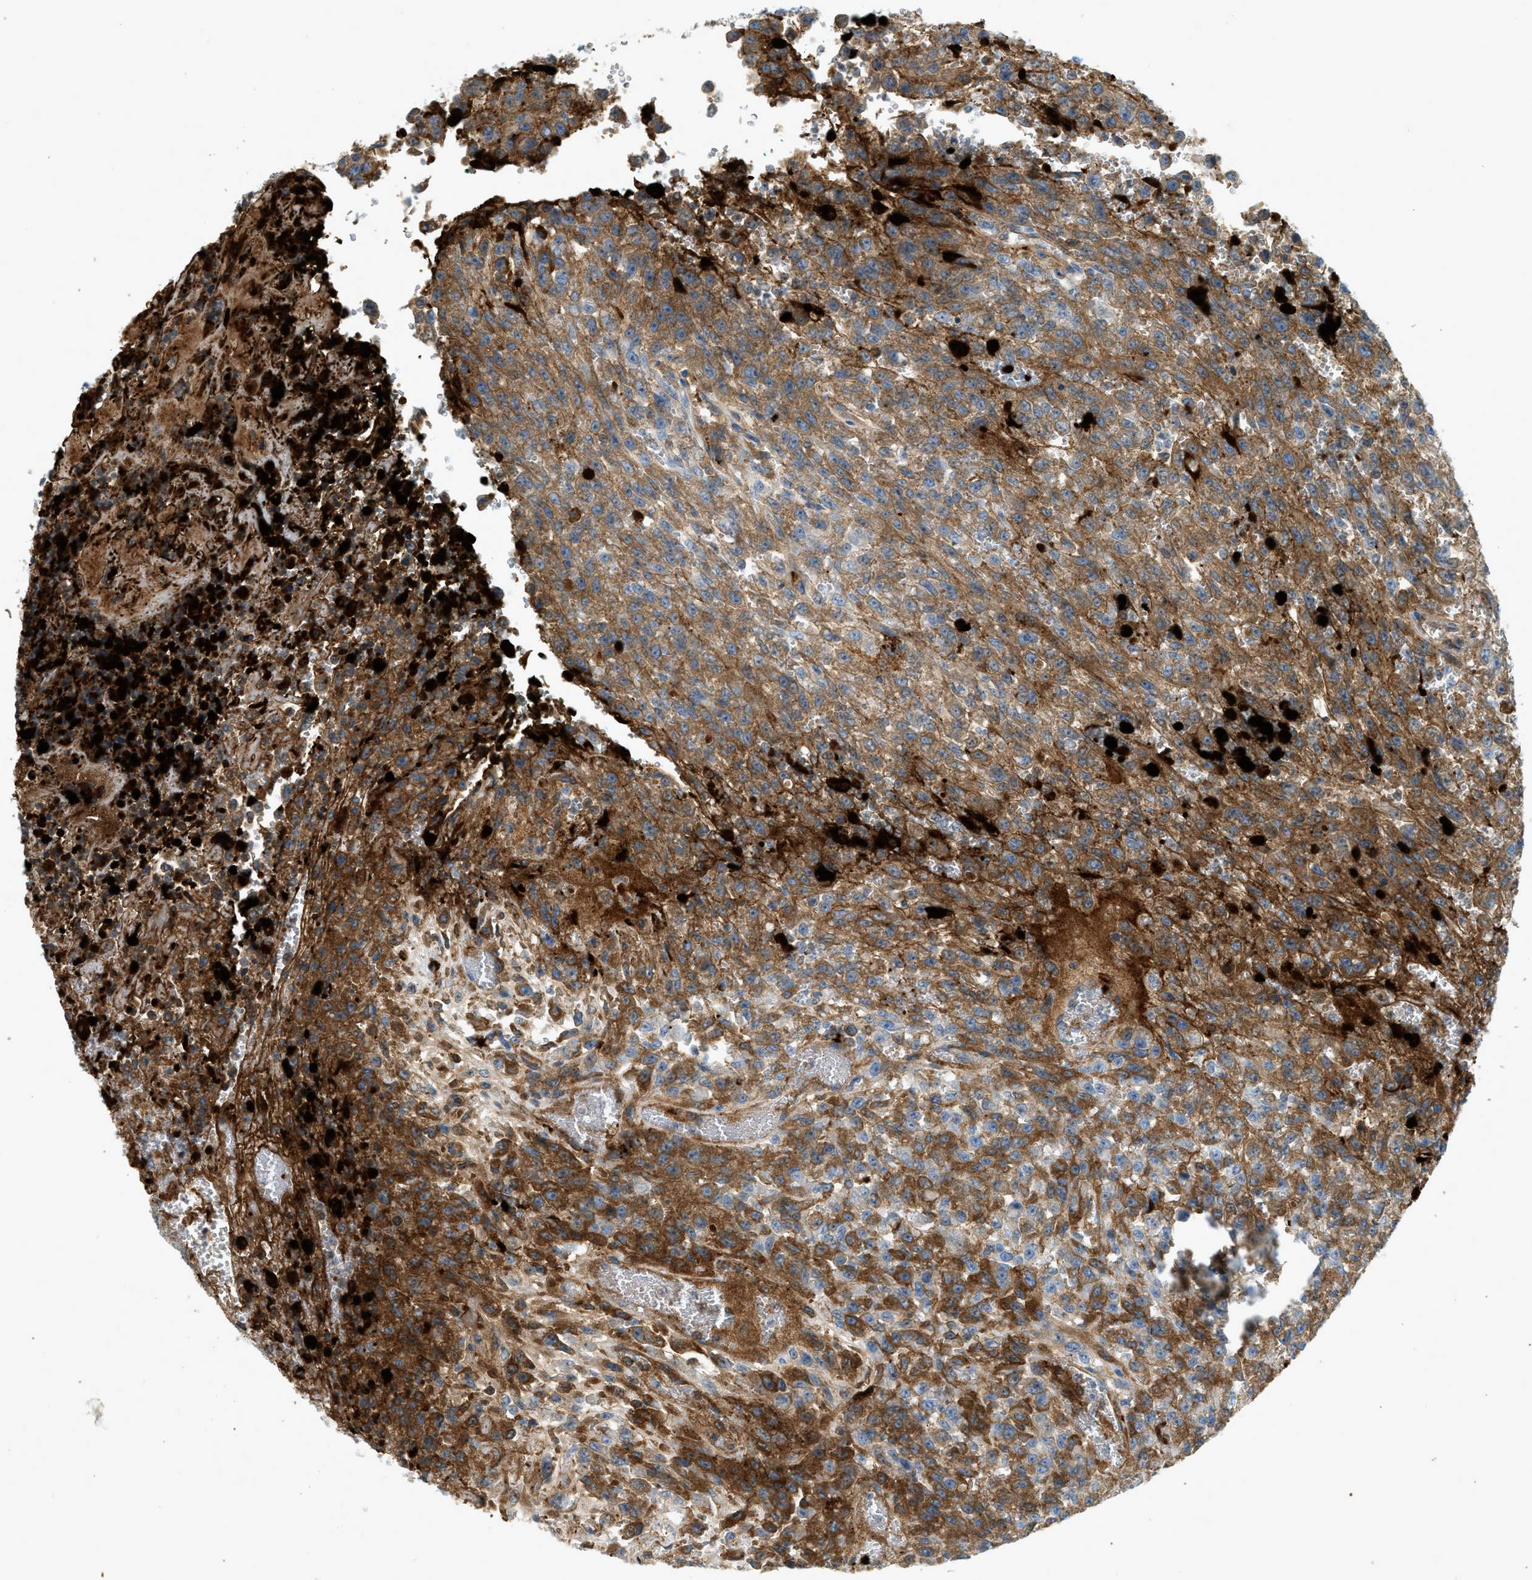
{"staining": {"intensity": "strong", "quantity": ">75%", "location": "cytoplasmic/membranous"}, "tissue": "urothelial cancer", "cell_type": "Tumor cells", "image_type": "cancer", "snomed": [{"axis": "morphology", "description": "Urothelial carcinoma, High grade"}, {"axis": "topography", "description": "Urinary bladder"}], "caption": "High-grade urothelial carcinoma tissue demonstrates strong cytoplasmic/membranous expression in about >75% of tumor cells, visualized by immunohistochemistry.", "gene": "F2", "patient": {"sex": "male", "age": 46}}